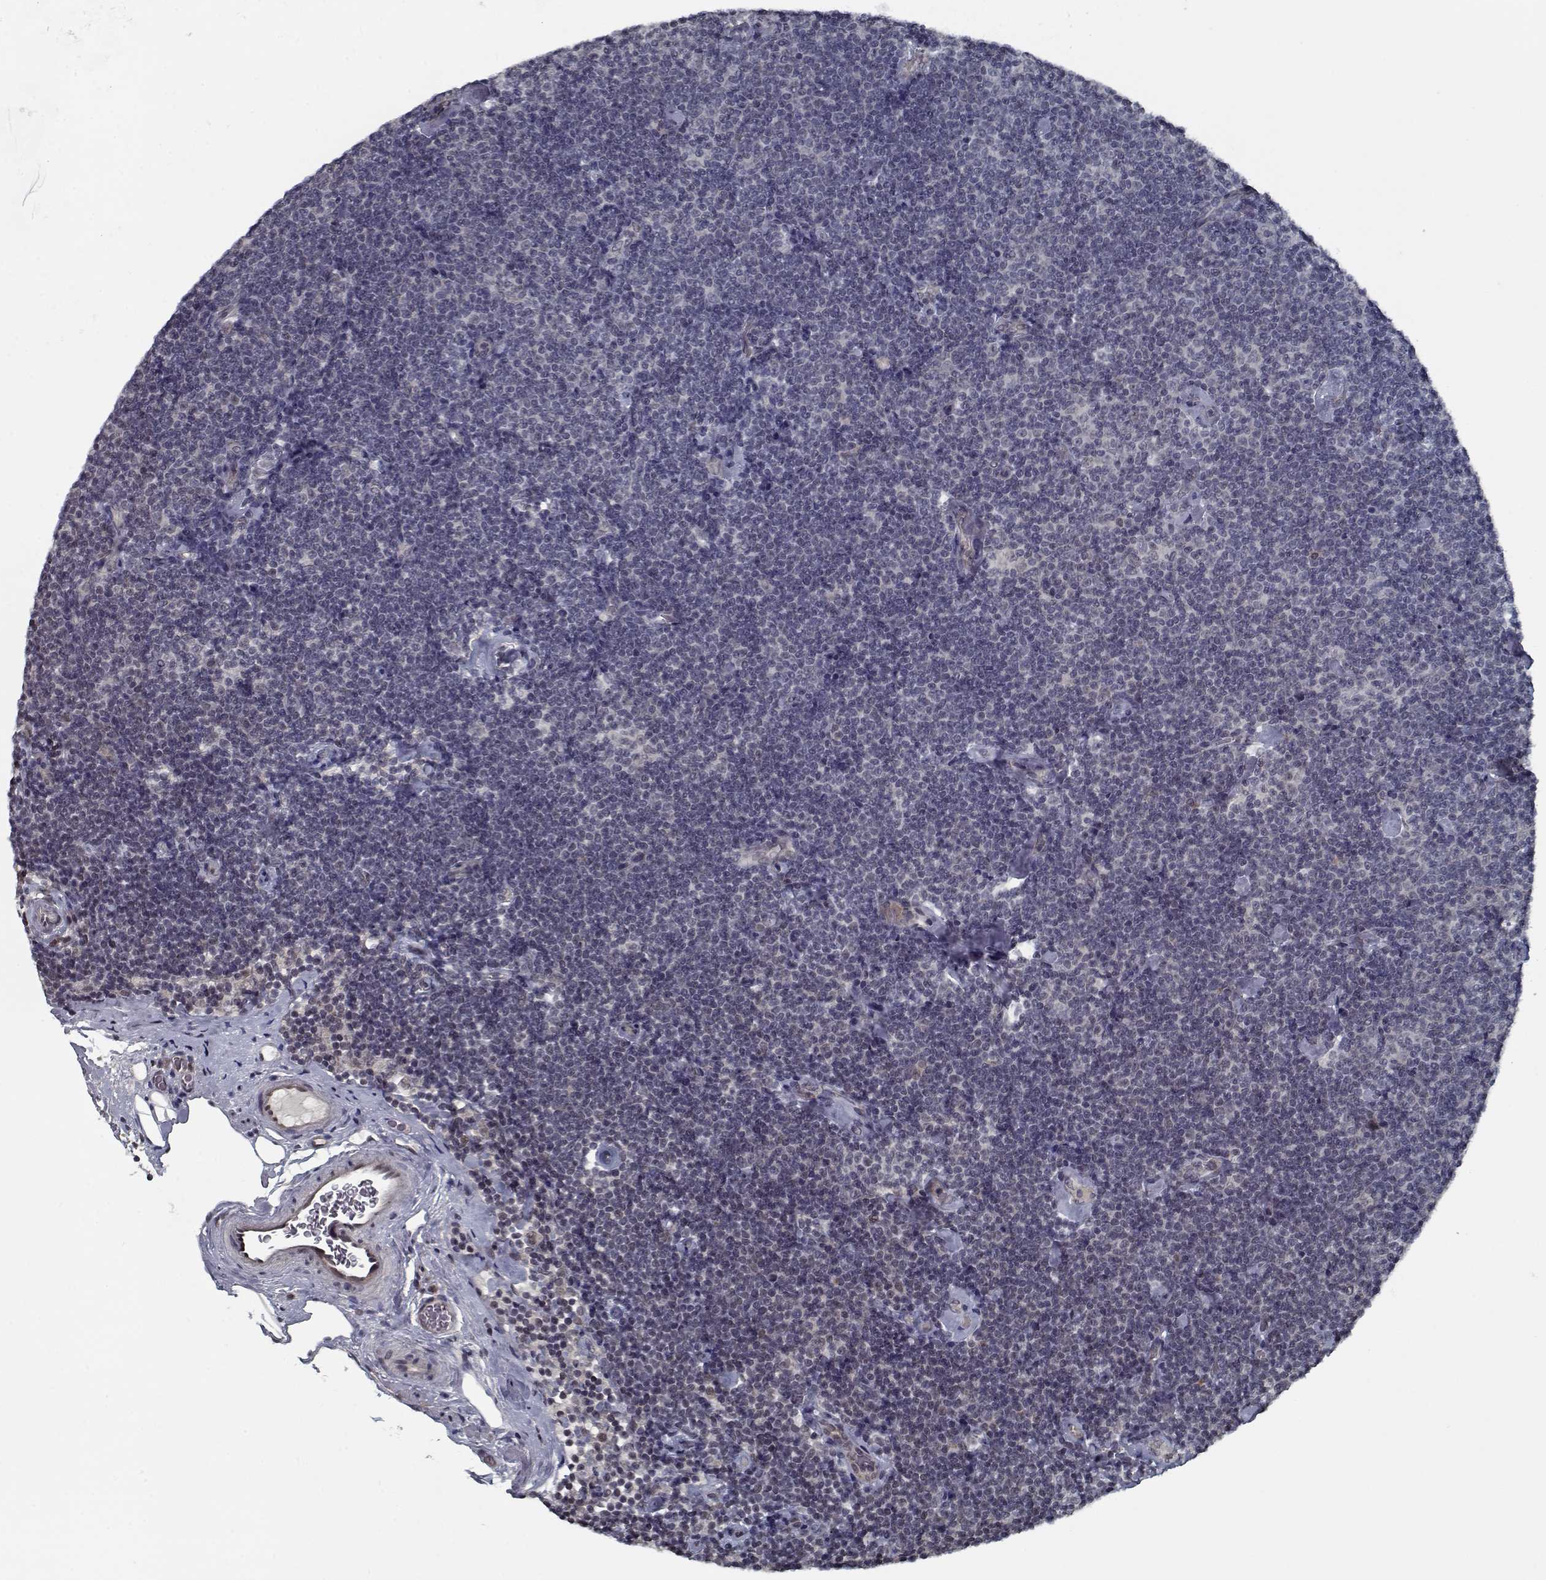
{"staining": {"intensity": "negative", "quantity": "none", "location": "none"}, "tissue": "lymphoma", "cell_type": "Tumor cells", "image_type": "cancer", "snomed": [{"axis": "morphology", "description": "Malignant lymphoma, non-Hodgkin's type, Low grade"}, {"axis": "topography", "description": "Lymph node"}], "caption": "IHC image of human malignant lymphoma, non-Hodgkin's type (low-grade) stained for a protein (brown), which demonstrates no staining in tumor cells.", "gene": "NLK", "patient": {"sex": "male", "age": 81}}